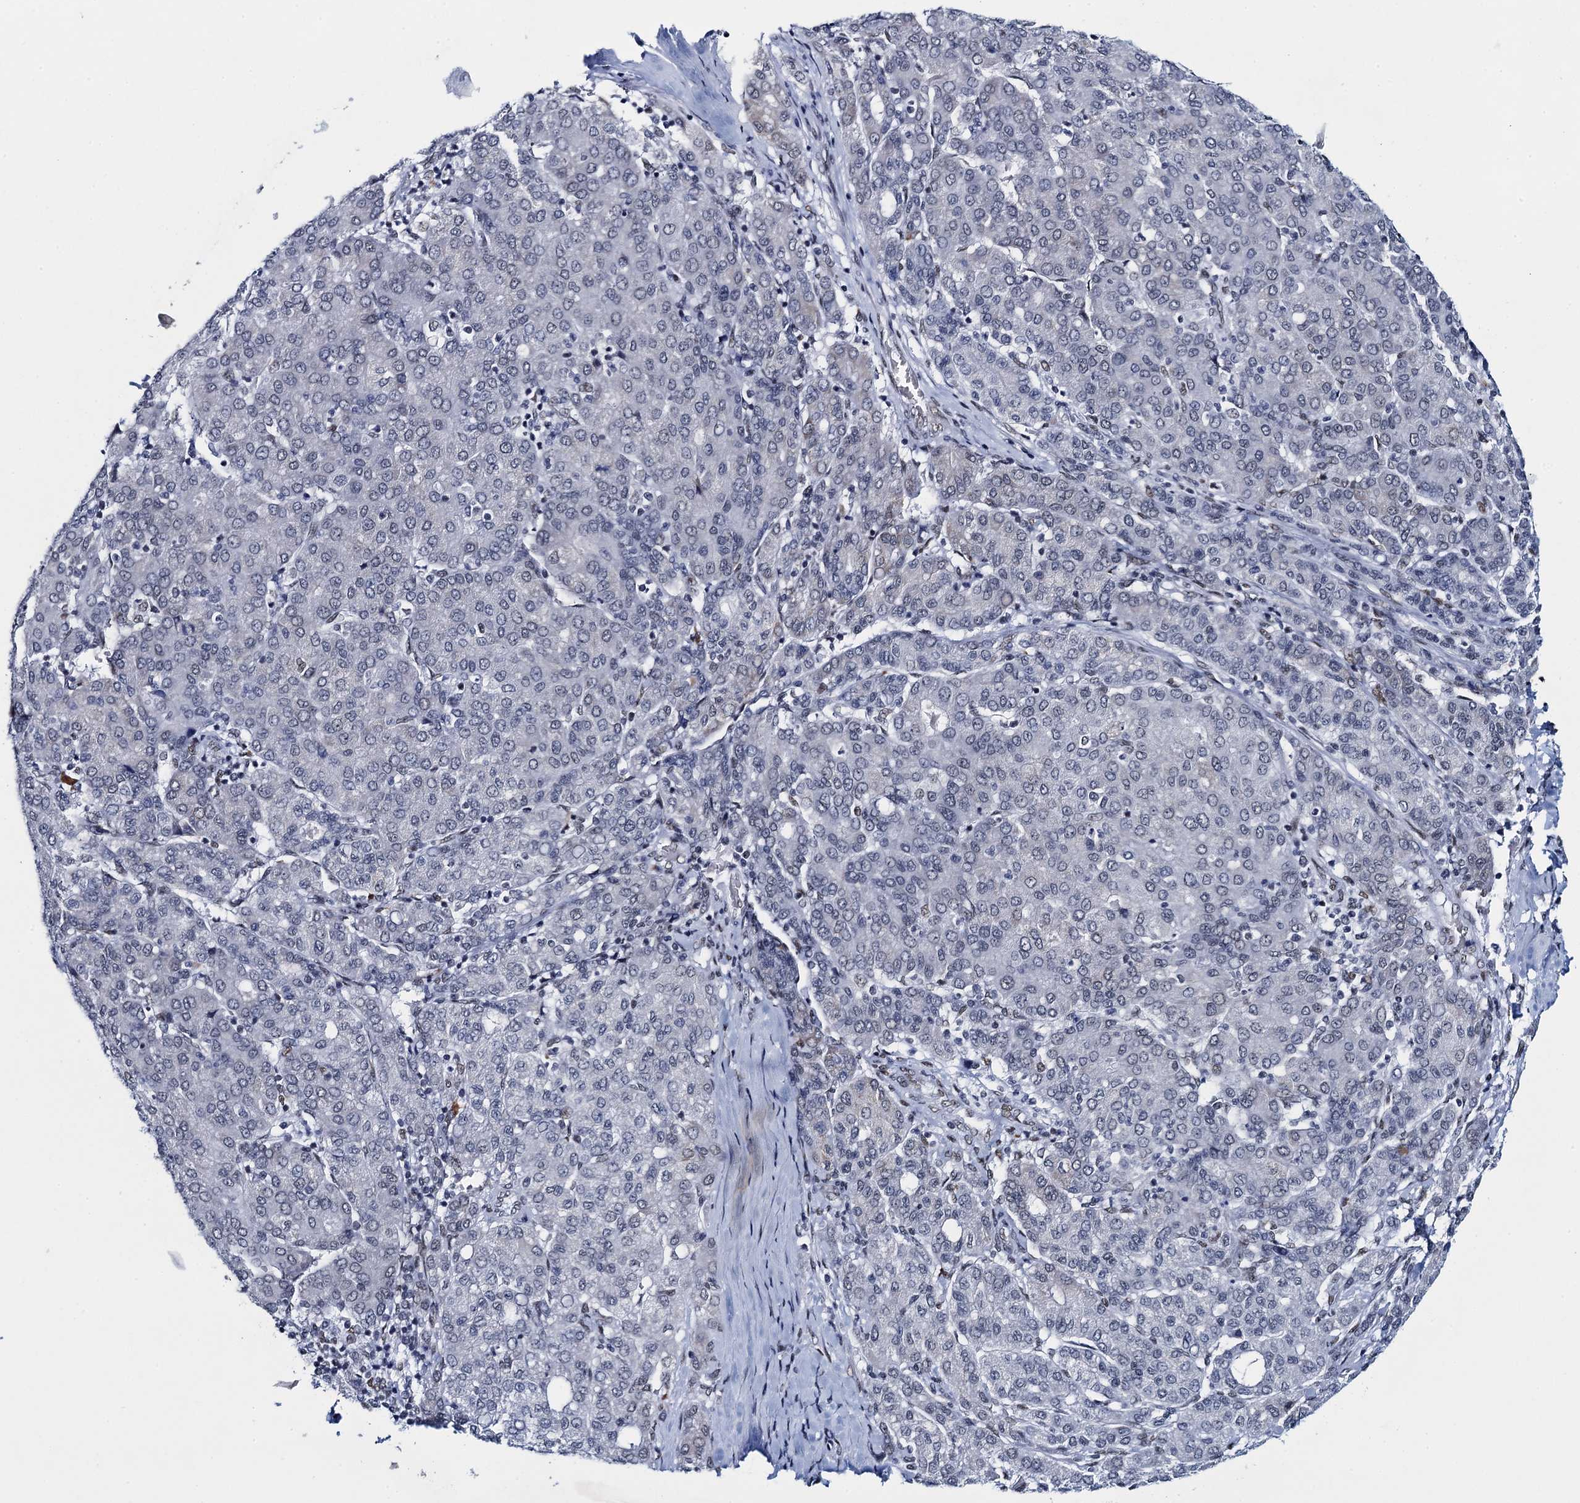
{"staining": {"intensity": "negative", "quantity": "none", "location": "none"}, "tissue": "liver cancer", "cell_type": "Tumor cells", "image_type": "cancer", "snomed": [{"axis": "morphology", "description": "Carcinoma, Hepatocellular, NOS"}, {"axis": "topography", "description": "Liver"}], "caption": "The immunohistochemistry (IHC) image has no significant staining in tumor cells of liver cancer (hepatocellular carcinoma) tissue. (Immunohistochemistry, brightfield microscopy, high magnification).", "gene": "HNRNPUL2", "patient": {"sex": "male", "age": 65}}